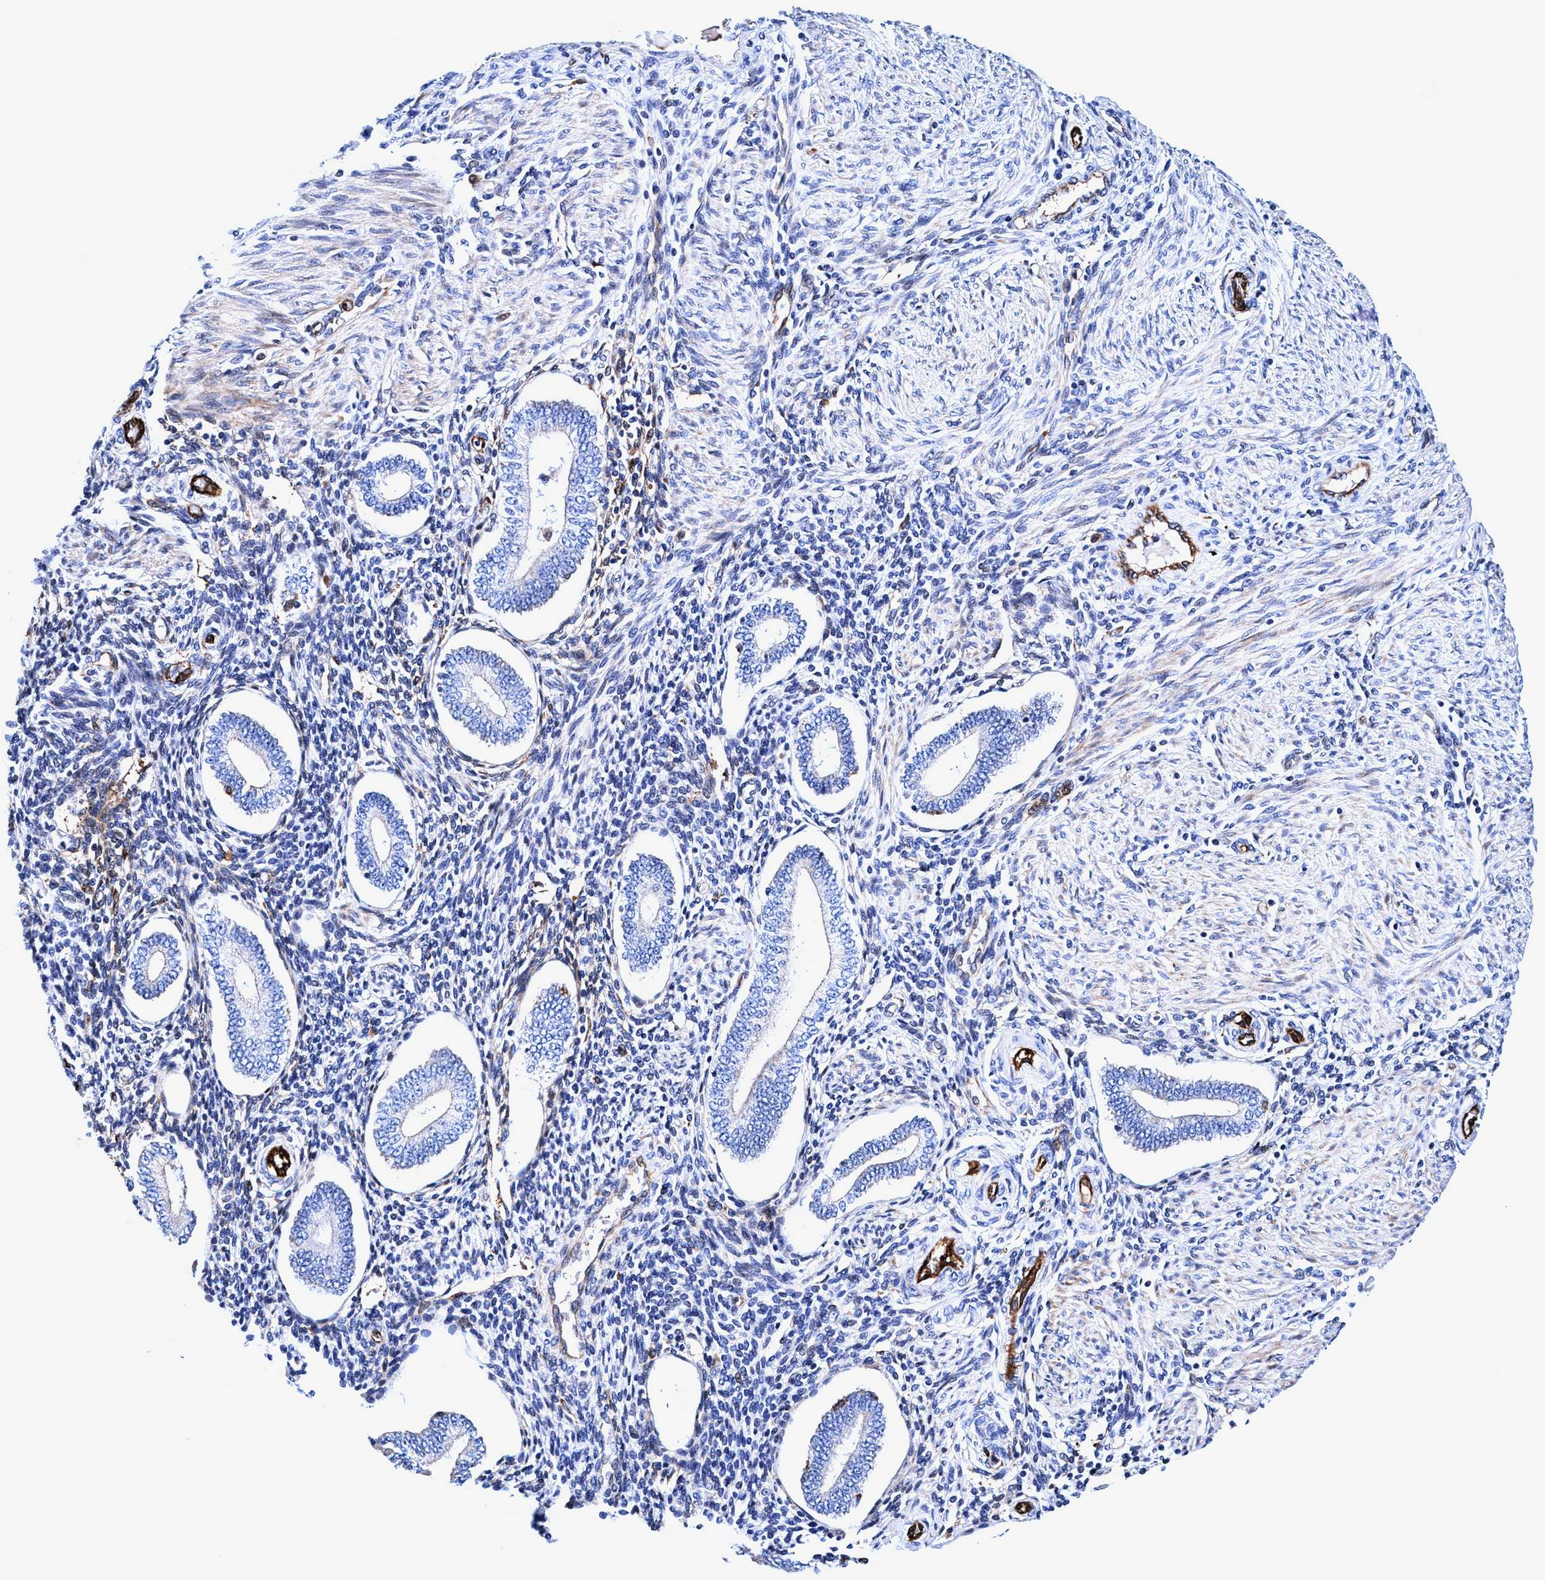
{"staining": {"intensity": "negative", "quantity": "none", "location": "none"}, "tissue": "endometrium", "cell_type": "Cells in endometrial stroma", "image_type": "normal", "snomed": [{"axis": "morphology", "description": "Normal tissue, NOS"}, {"axis": "topography", "description": "Endometrium"}], "caption": "This is an immunohistochemistry image of unremarkable endometrium. There is no expression in cells in endometrial stroma.", "gene": "UBALD2", "patient": {"sex": "female", "age": 42}}